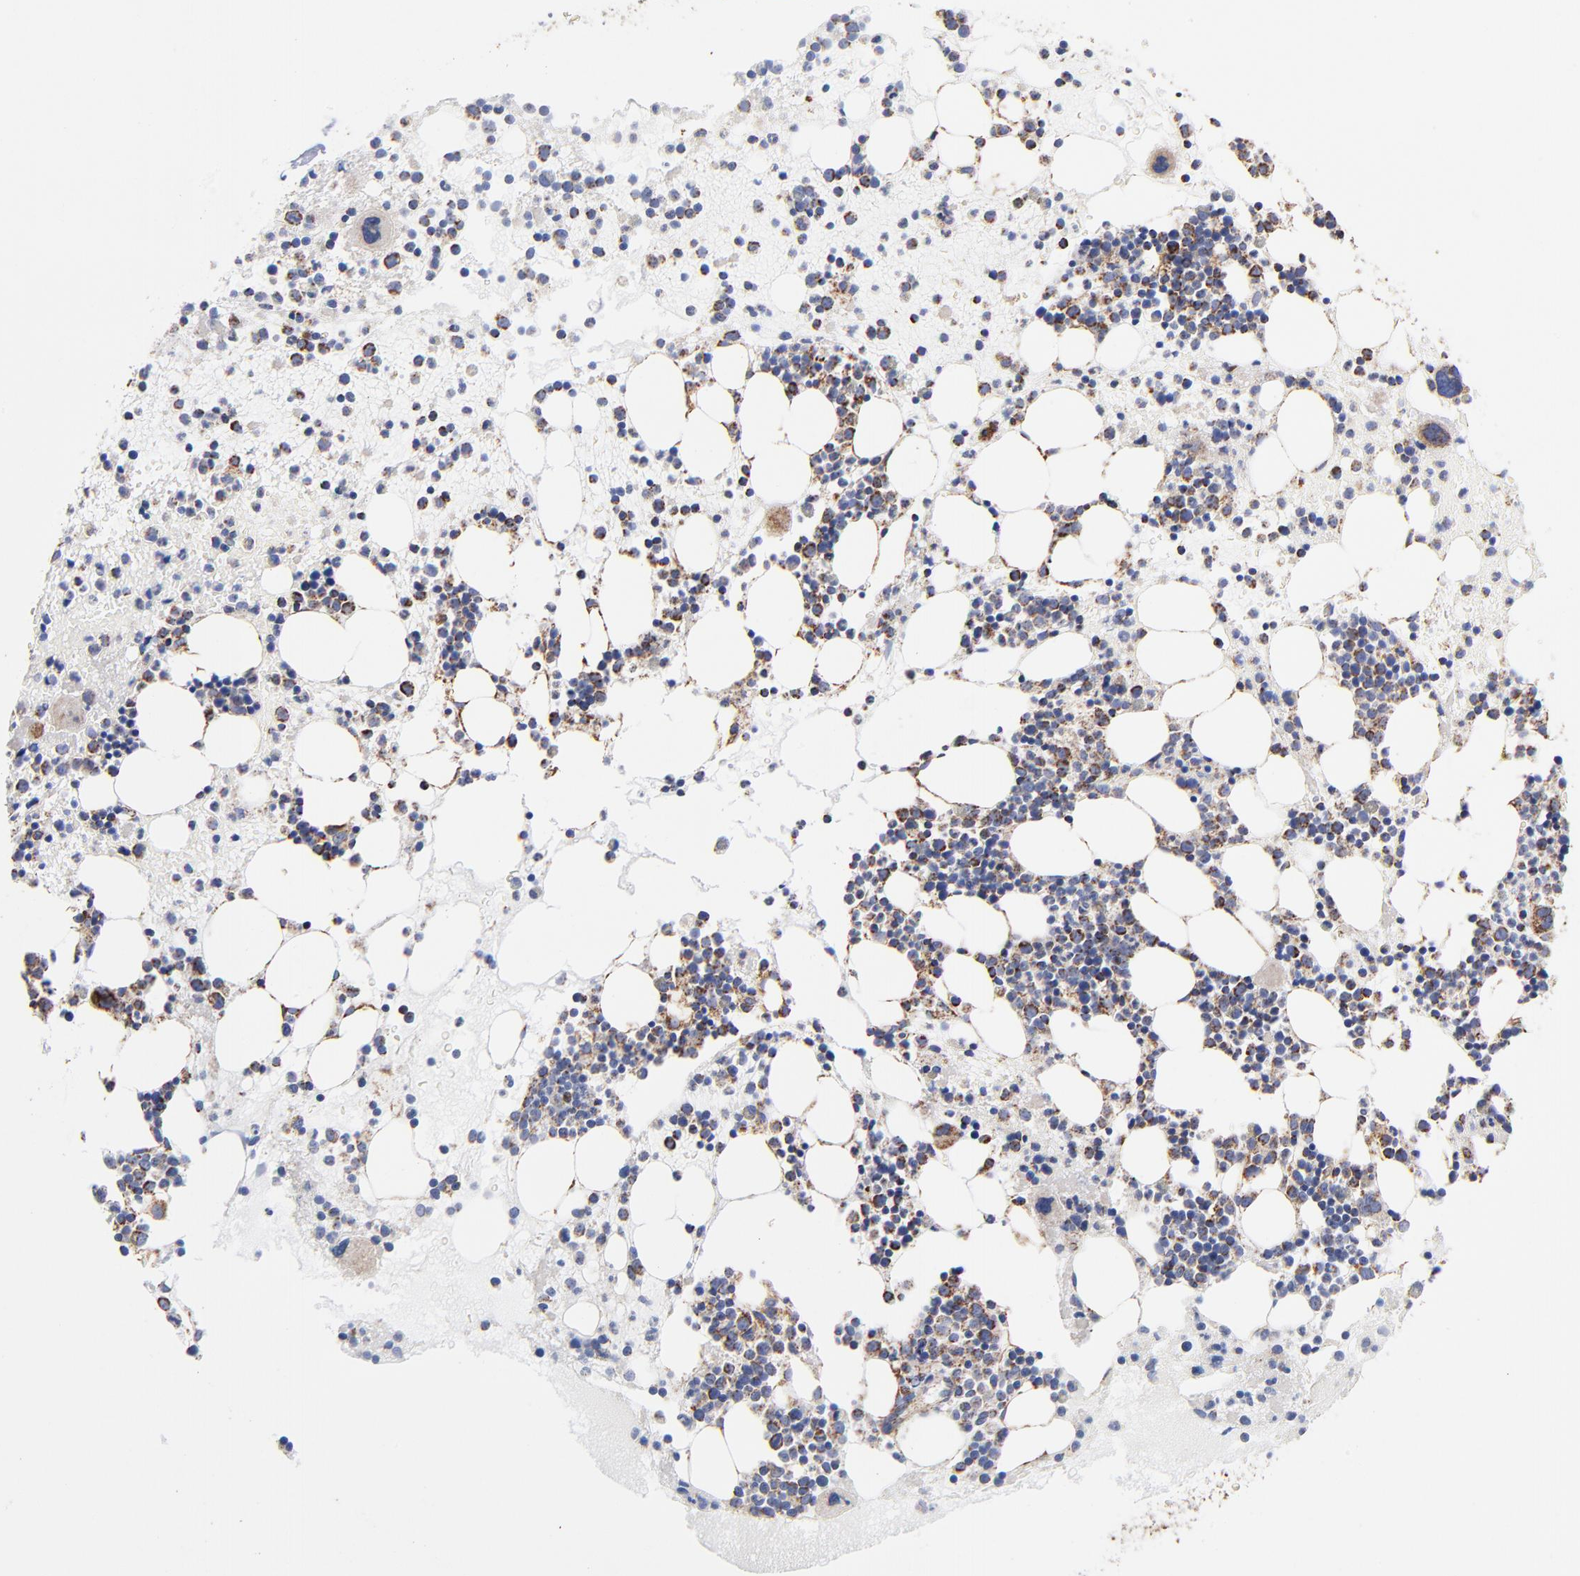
{"staining": {"intensity": "strong", "quantity": "25%-75%", "location": "cytoplasmic/membranous"}, "tissue": "bone marrow", "cell_type": "Hematopoietic cells", "image_type": "normal", "snomed": [{"axis": "morphology", "description": "Normal tissue, NOS"}, {"axis": "topography", "description": "Bone marrow"}], "caption": "A high amount of strong cytoplasmic/membranous positivity is identified in about 25%-75% of hematopoietic cells in normal bone marrow.", "gene": "PHB1", "patient": {"sex": "male", "age": 15}}